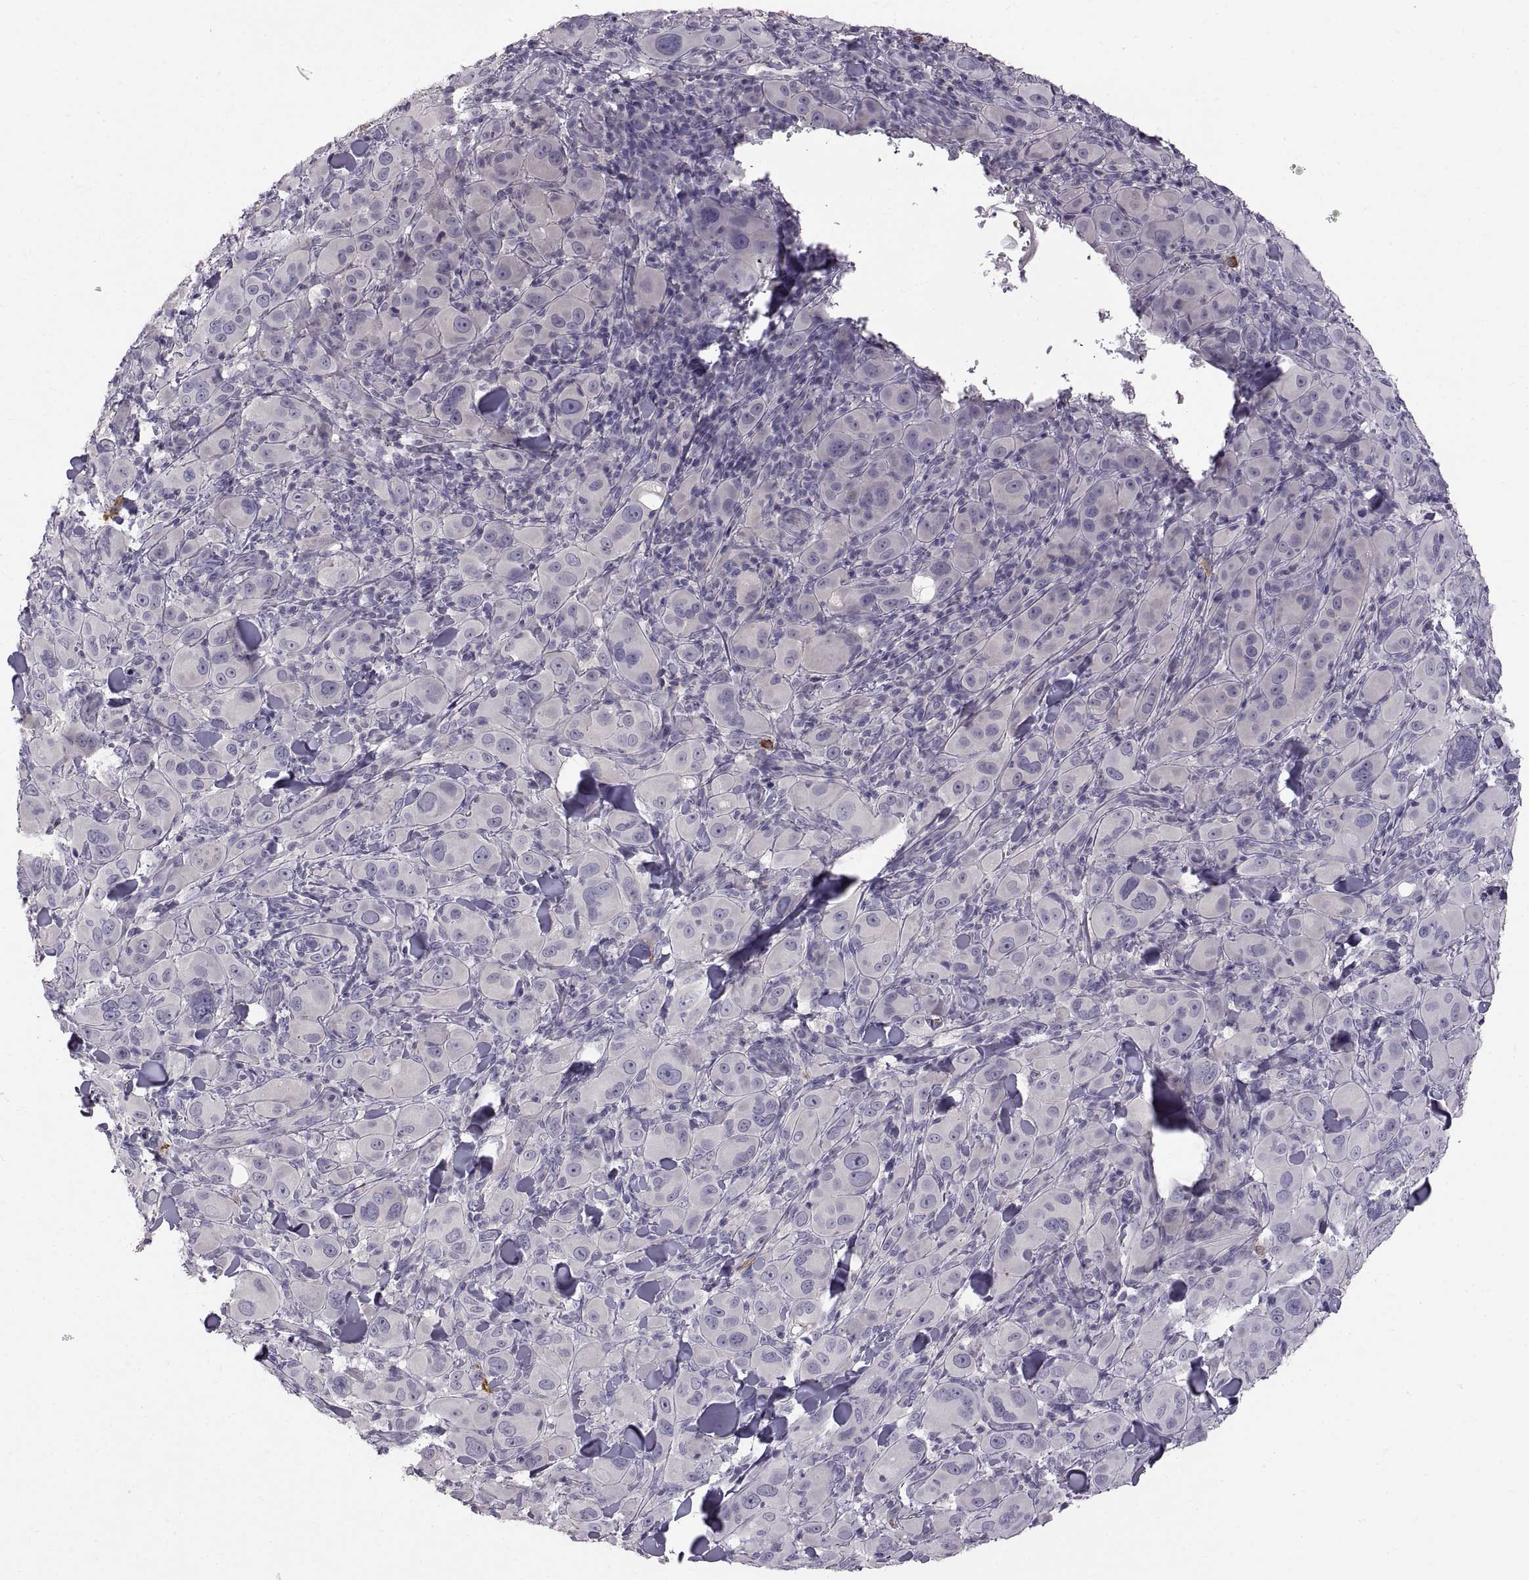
{"staining": {"intensity": "negative", "quantity": "none", "location": "none"}, "tissue": "melanoma", "cell_type": "Tumor cells", "image_type": "cancer", "snomed": [{"axis": "morphology", "description": "Malignant melanoma, NOS"}, {"axis": "topography", "description": "Skin"}], "caption": "Immunohistochemistry photomicrograph of human melanoma stained for a protein (brown), which demonstrates no positivity in tumor cells.", "gene": "WFDC8", "patient": {"sex": "female", "age": 87}}